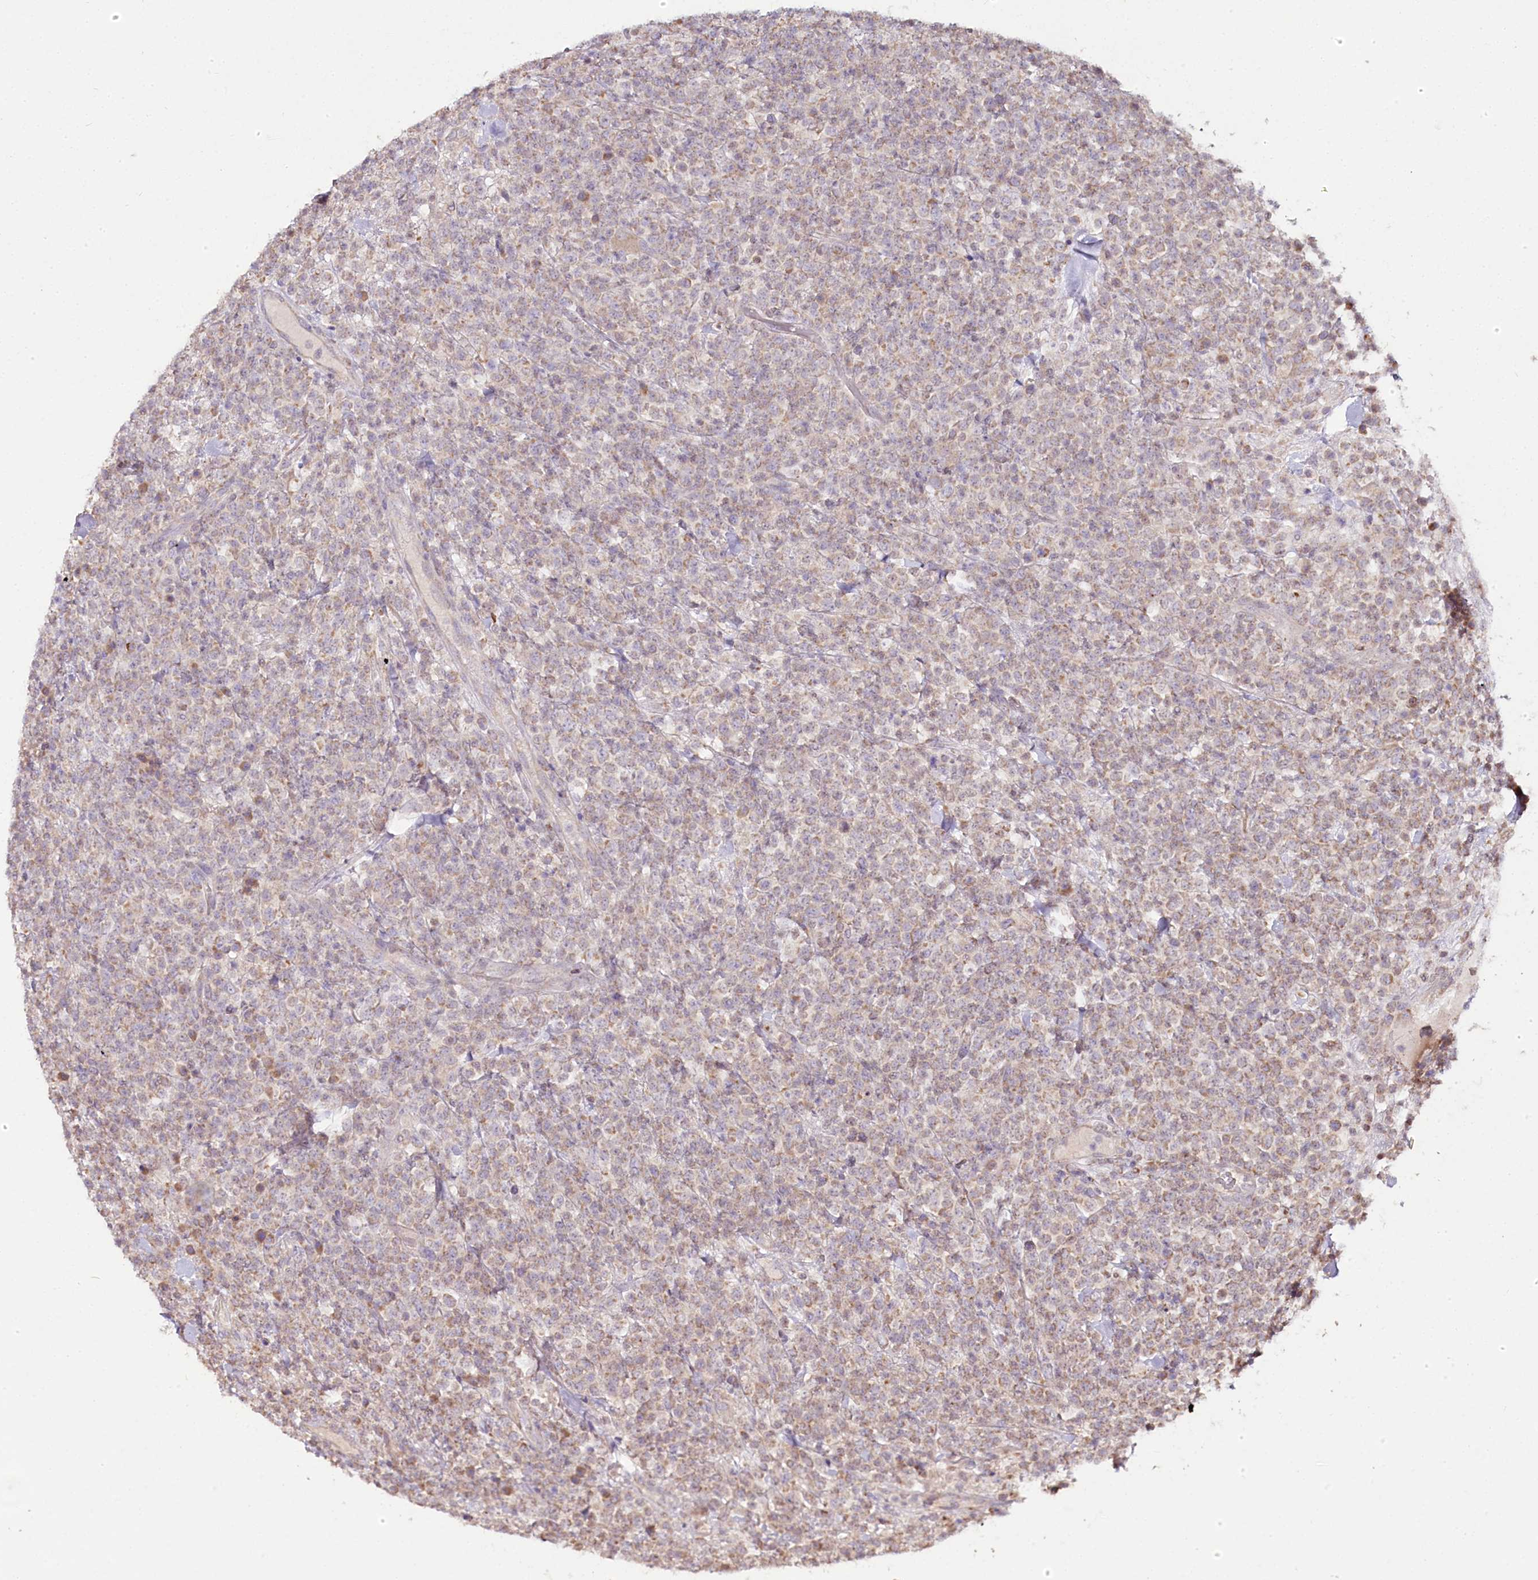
{"staining": {"intensity": "weak", "quantity": ">75%", "location": "cytoplasmic/membranous"}, "tissue": "lymphoma", "cell_type": "Tumor cells", "image_type": "cancer", "snomed": [{"axis": "morphology", "description": "Malignant lymphoma, non-Hodgkin's type, High grade"}, {"axis": "topography", "description": "Colon"}], "caption": "High-grade malignant lymphoma, non-Hodgkin's type stained for a protein (brown) shows weak cytoplasmic/membranous positive positivity in approximately >75% of tumor cells.", "gene": "ACOX2", "patient": {"sex": "female", "age": 53}}